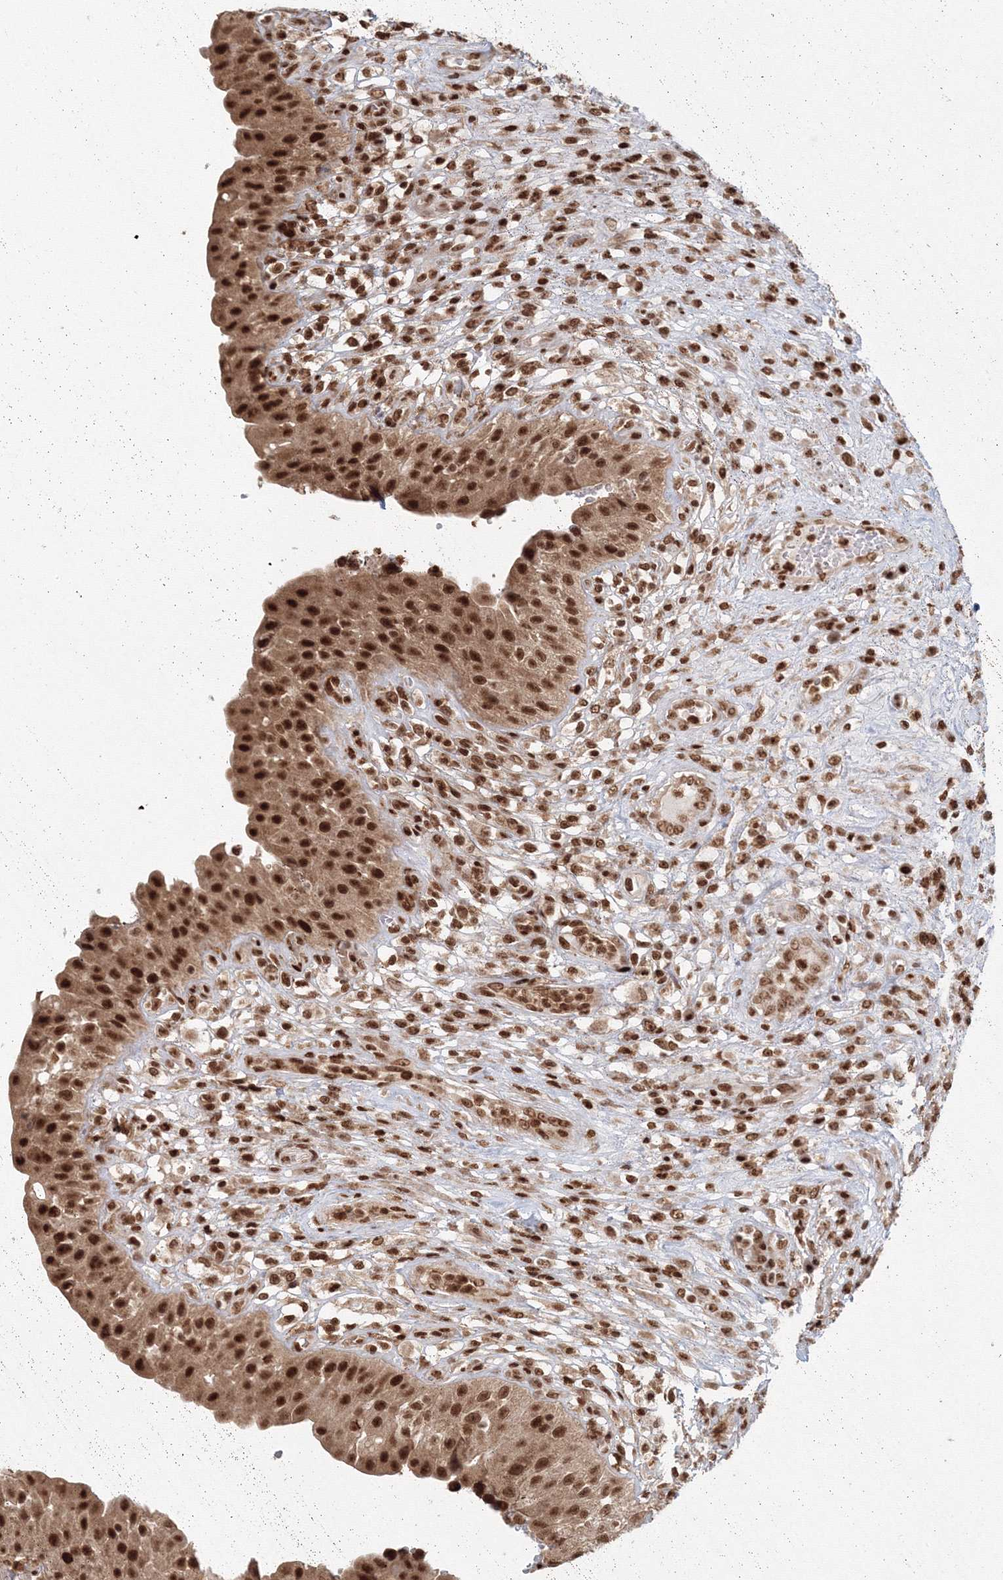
{"staining": {"intensity": "strong", "quantity": ">75%", "location": "nuclear"}, "tissue": "urinary bladder", "cell_type": "Urothelial cells", "image_type": "normal", "snomed": [{"axis": "morphology", "description": "Normal tissue, NOS"}, {"axis": "topography", "description": "Urinary bladder"}], "caption": "High-magnification brightfield microscopy of benign urinary bladder stained with DAB (brown) and counterstained with hematoxylin (blue). urothelial cells exhibit strong nuclear expression is present in about>75% of cells.", "gene": "KIF20A", "patient": {"sex": "female", "age": 62}}